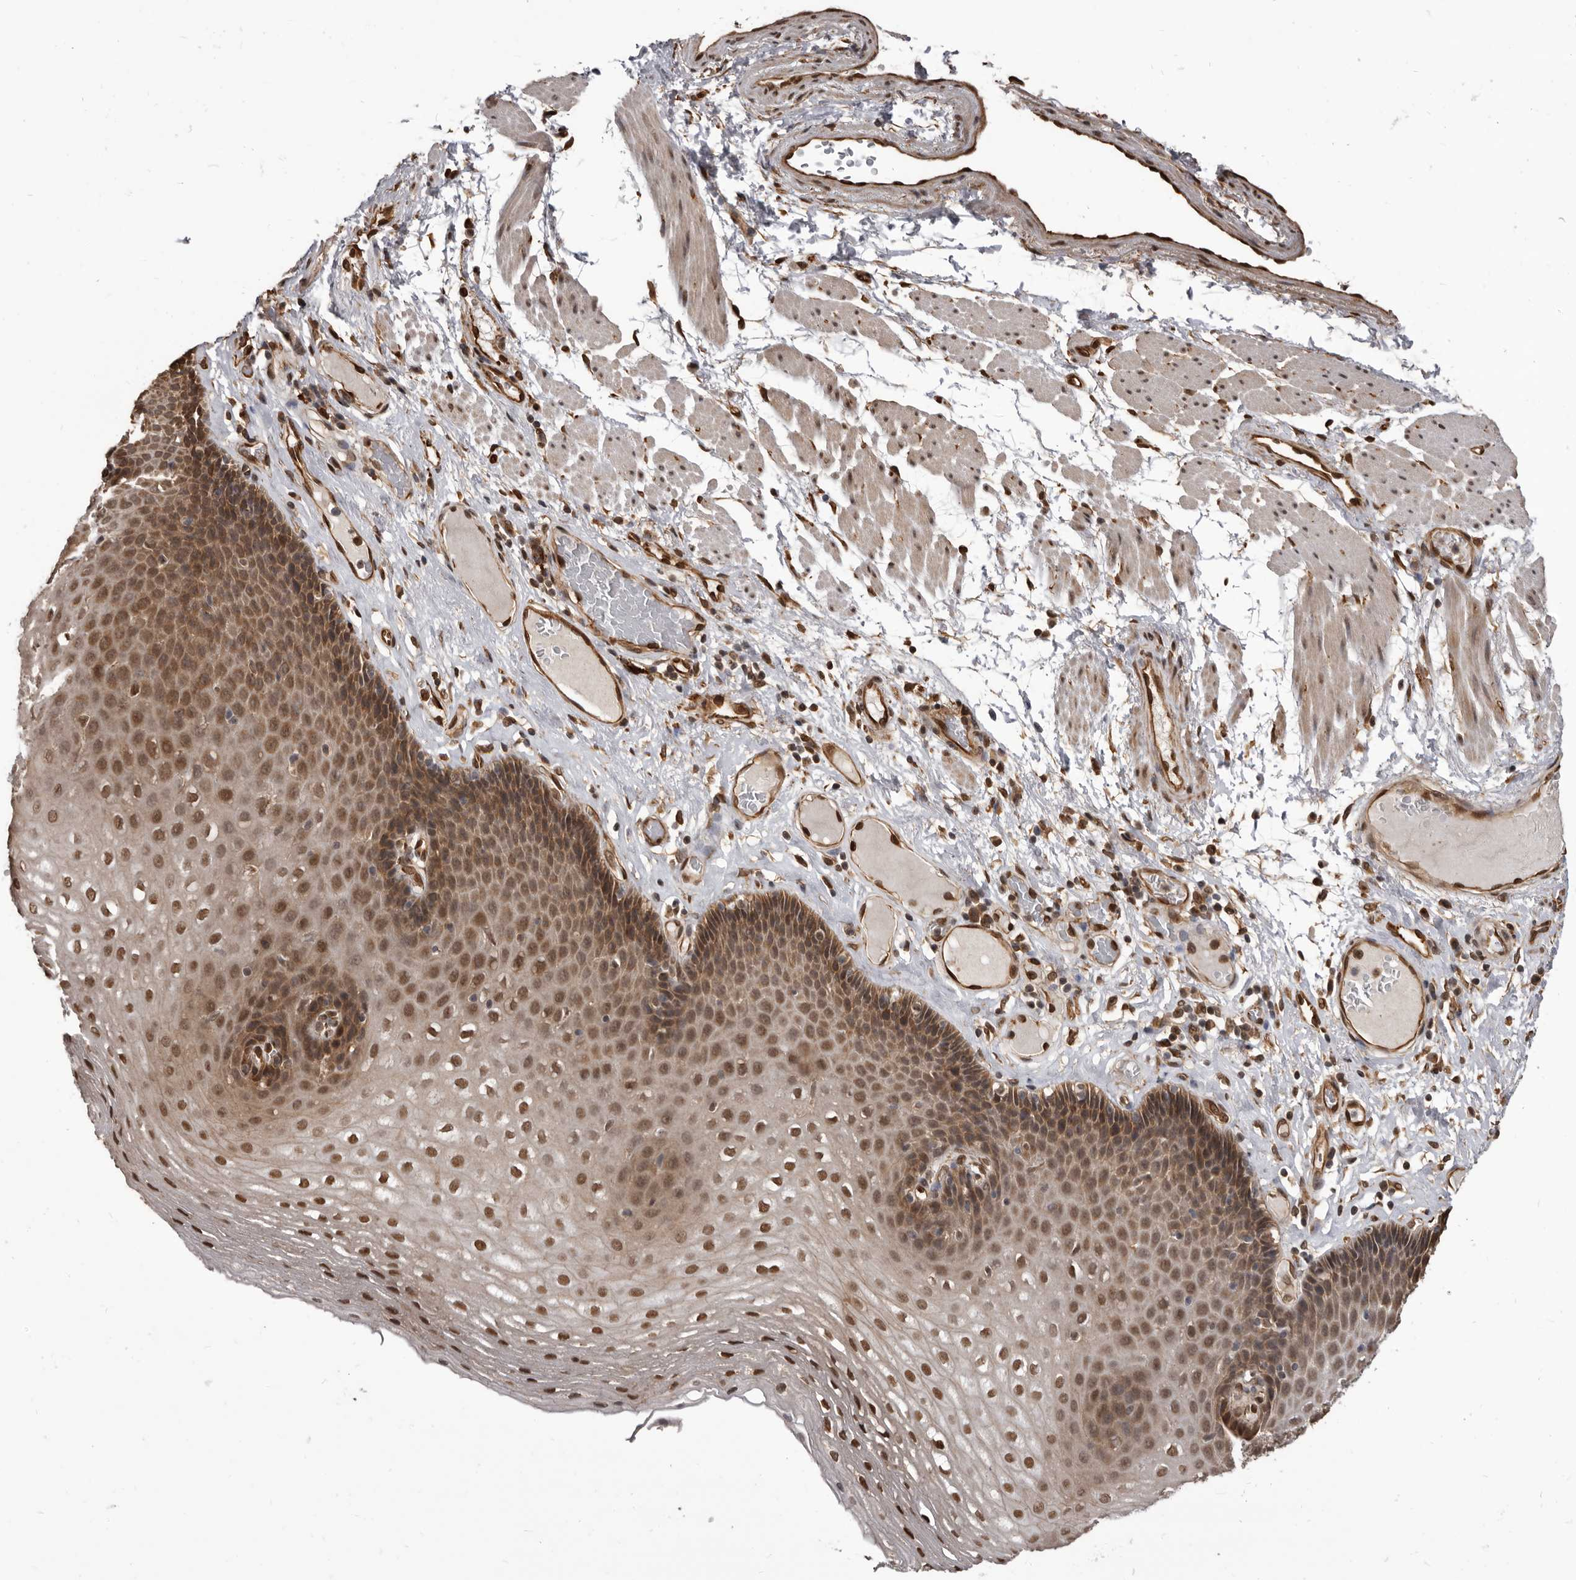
{"staining": {"intensity": "moderate", "quantity": ">75%", "location": "cytoplasmic/membranous,nuclear"}, "tissue": "esophagus", "cell_type": "Squamous epithelial cells", "image_type": "normal", "snomed": [{"axis": "morphology", "description": "Normal tissue, NOS"}, {"axis": "topography", "description": "Esophagus"}], "caption": "The image exhibits a brown stain indicating the presence of a protein in the cytoplasmic/membranous,nuclear of squamous epithelial cells in esophagus. (brown staining indicates protein expression, while blue staining denotes nuclei).", "gene": "ADAMTS20", "patient": {"sex": "female", "age": 66}}